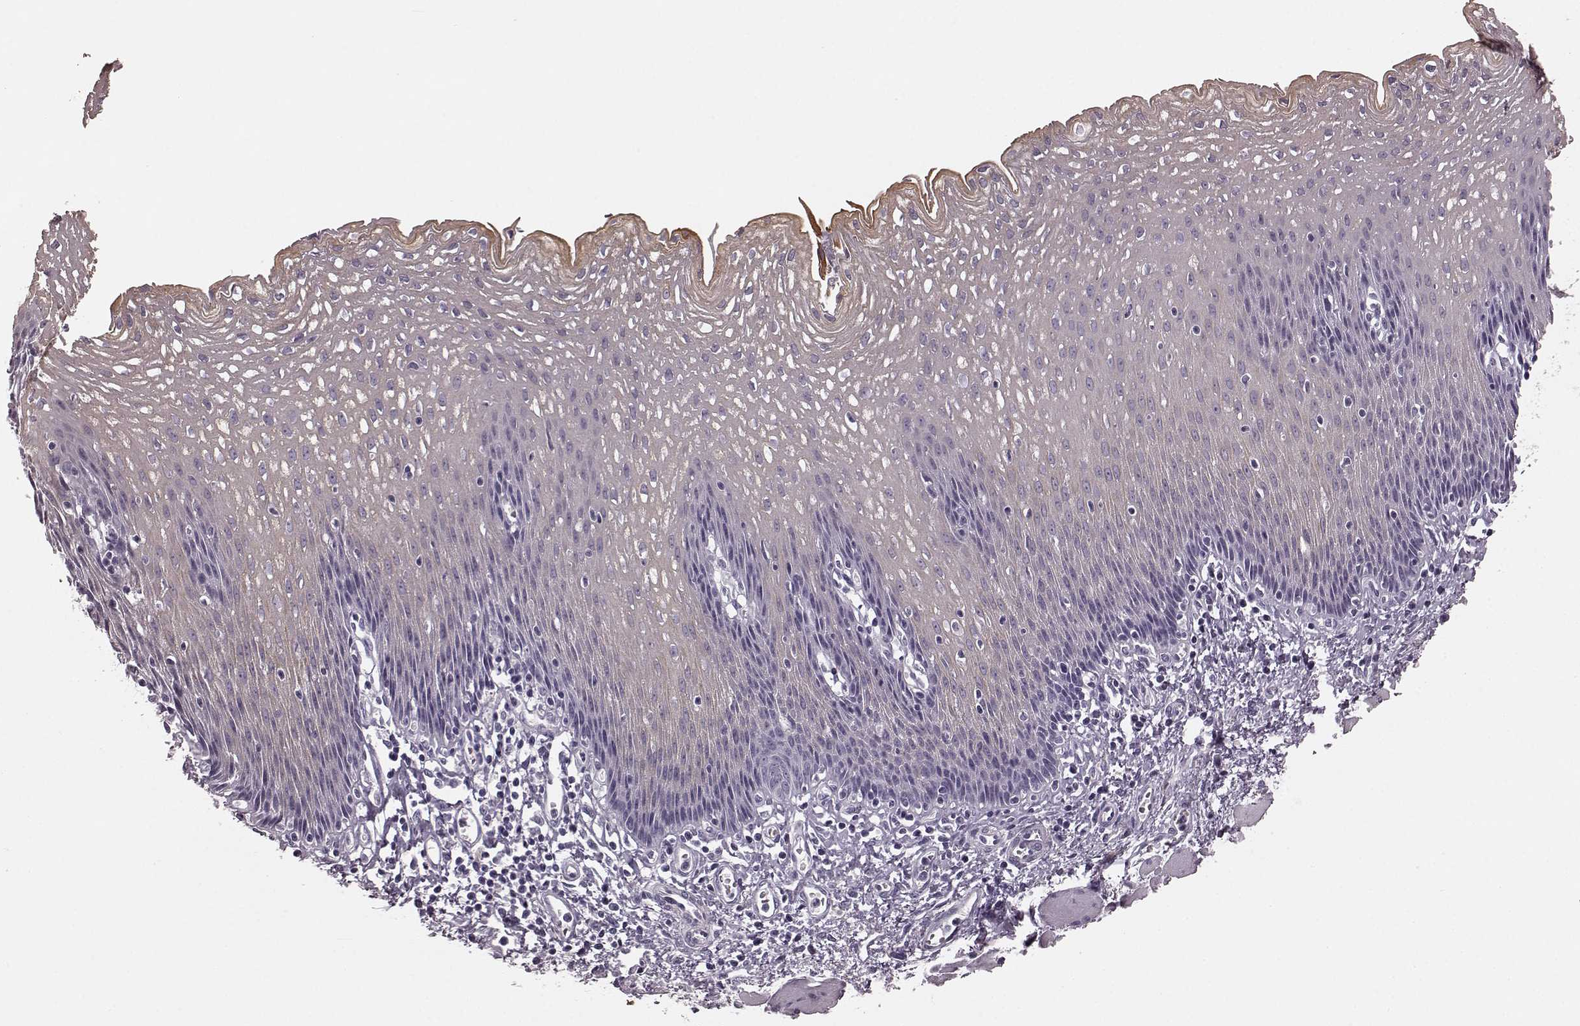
{"staining": {"intensity": "weak", "quantity": "25%-75%", "location": "cytoplasmic/membranous"}, "tissue": "esophagus", "cell_type": "Squamous epithelial cells", "image_type": "normal", "snomed": [{"axis": "morphology", "description": "Normal tissue, NOS"}, {"axis": "topography", "description": "Esophagus"}], "caption": "DAB immunohistochemical staining of normal human esophagus shows weak cytoplasmic/membranous protein staining in about 25%-75% of squamous epithelial cells.", "gene": "TRPM1", "patient": {"sex": "female", "age": 64}}